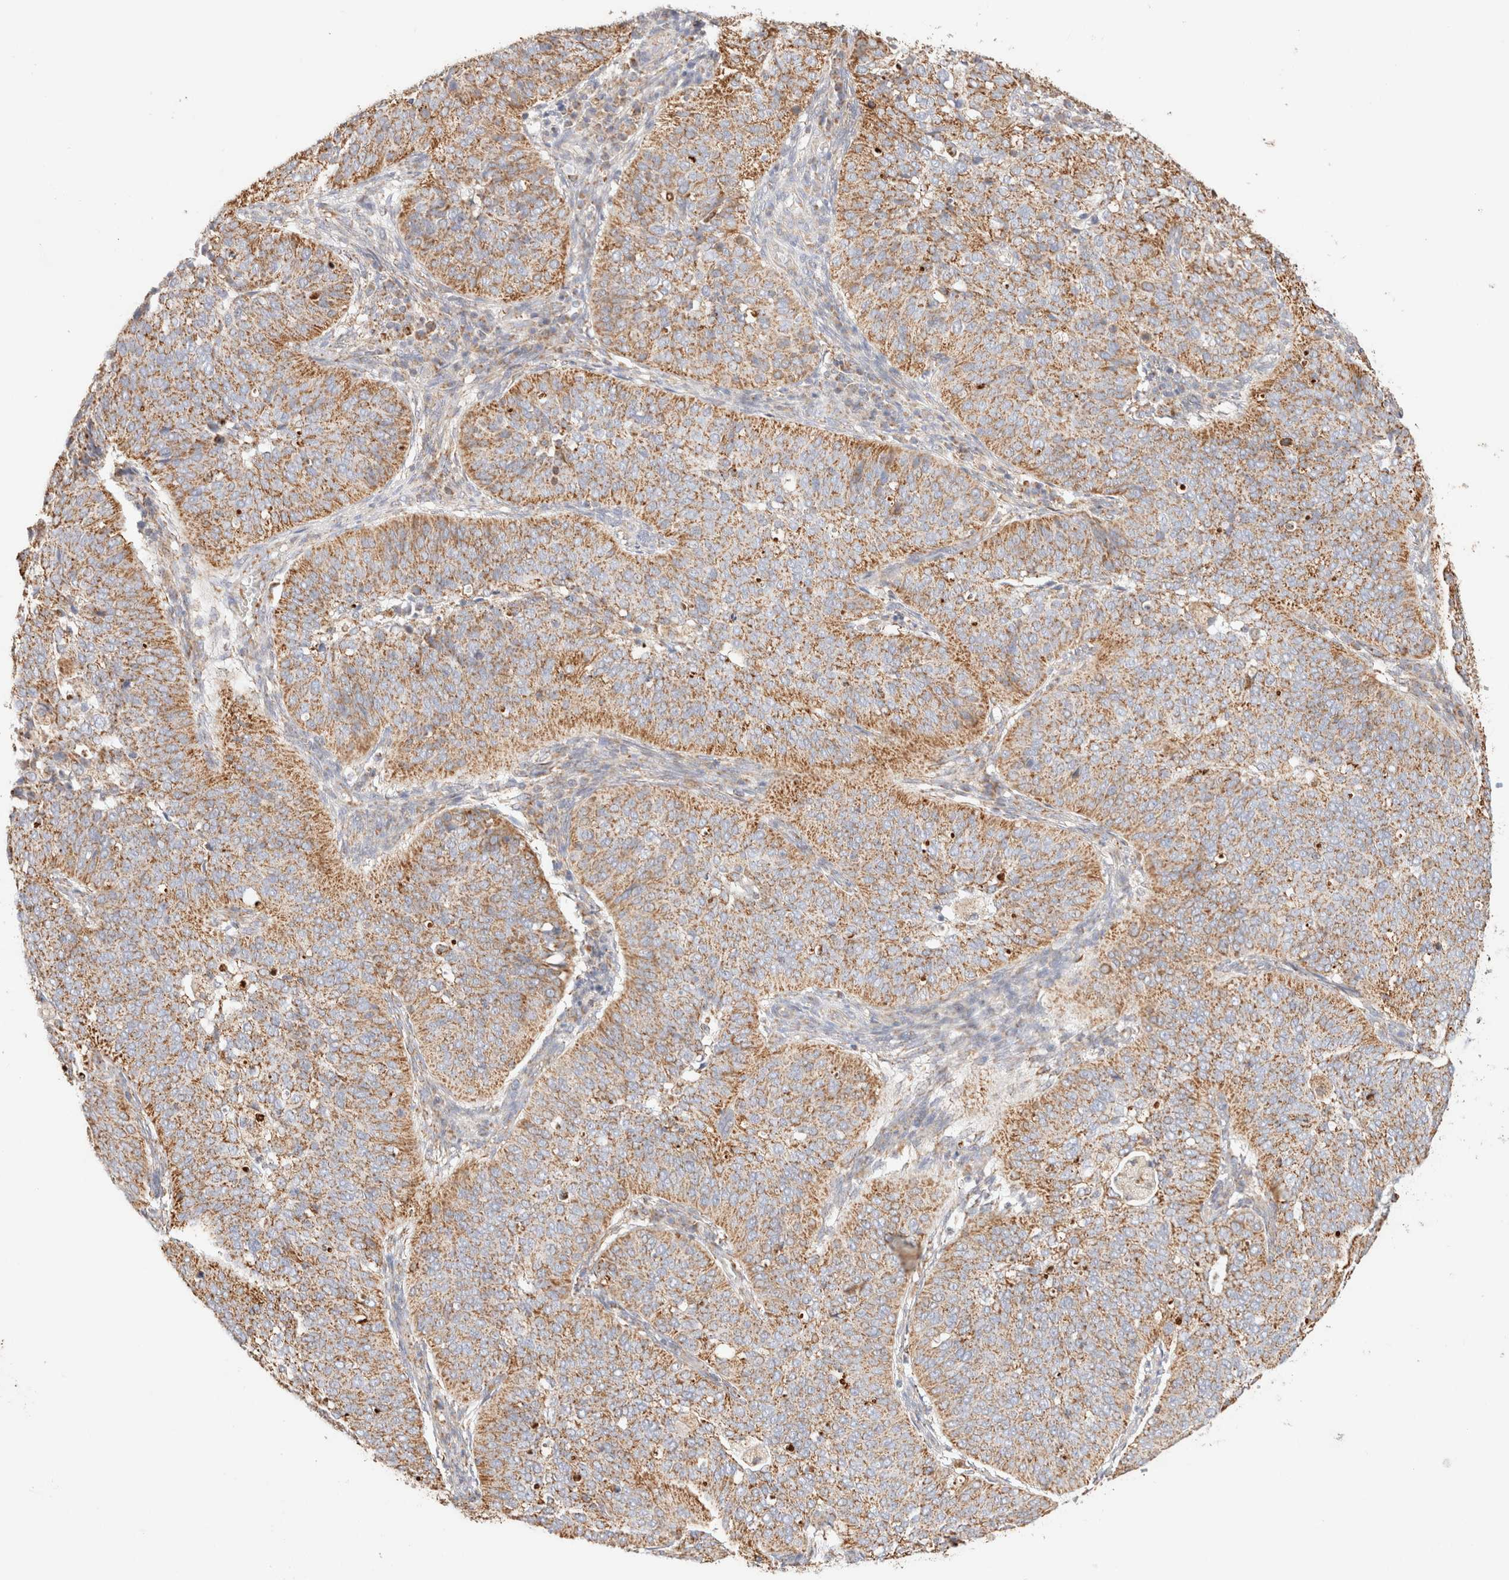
{"staining": {"intensity": "moderate", "quantity": ">75%", "location": "cytoplasmic/membranous"}, "tissue": "cervical cancer", "cell_type": "Tumor cells", "image_type": "cancer", "snomed": [{"axis": "morphology", "description": "Normal tissue, NOS"}, {"axis": "morphology", "description": "Squamous cell carcinoma, NOS"}, {"axis": "topography", "description": "Cervix"}], "caption": "Human cervical cancer (squamous cell carcinoma) stained with a protein marker reveals moderate staining in tumor cells.", "gene": "PHB2", "patient": {"sex": "female", "age": 39}}